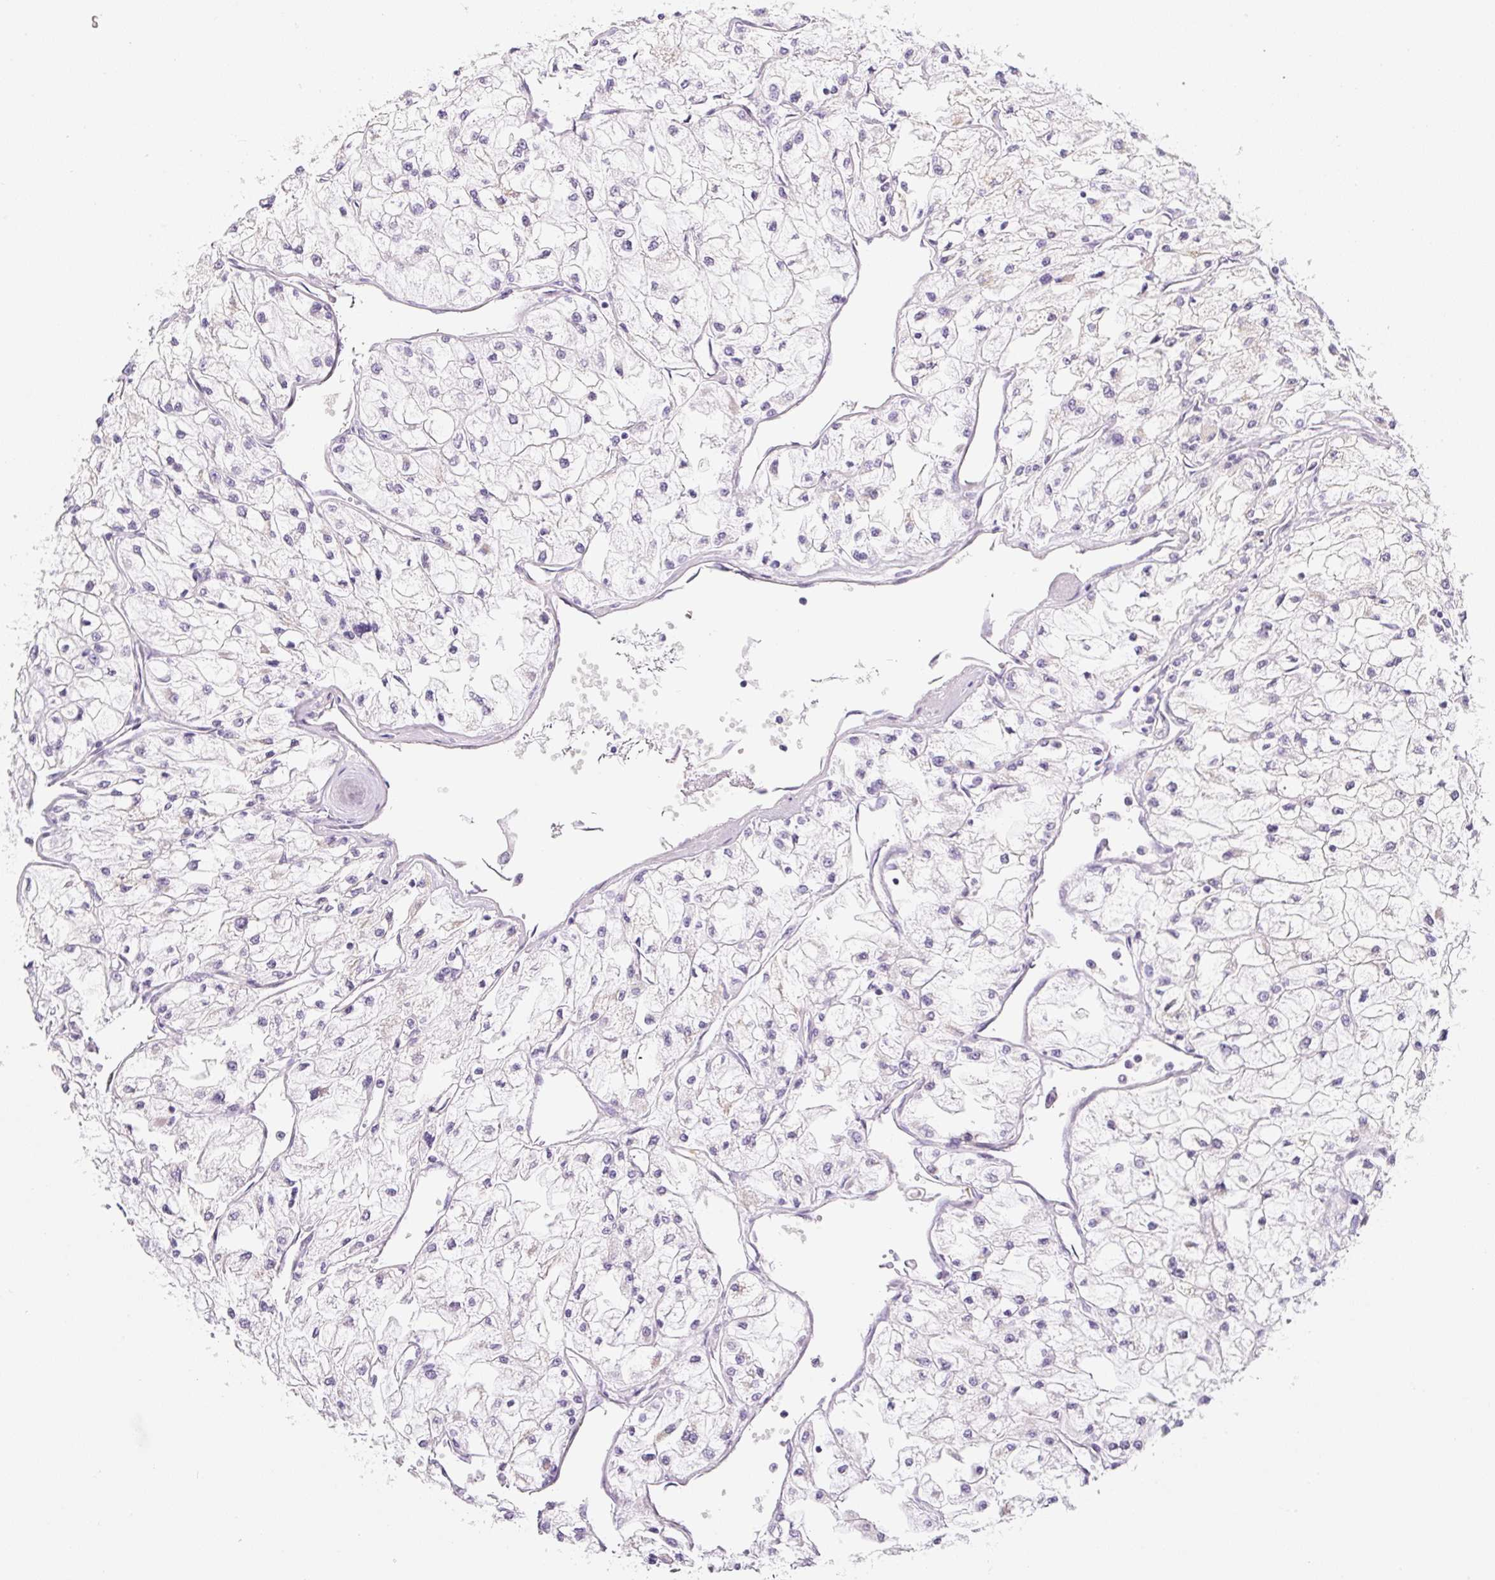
{"staining": {"intensity": "negative", "quantity": "none", "location": "none"}, "tissue": "renal cancer", "cell_type": "Tumor cells", "image_type": "cancer", "snomed": [{"axis": "morphology", "description": "Adenocarcinoma, NOS"}, {"axis": "topography", "description": "Kidney"}], "caption": "Tumor cells show no significant expression in adenocarcinoma (renal).", "gene": "PWWP3B", "patient": {"sex": "male", "age": 80}}